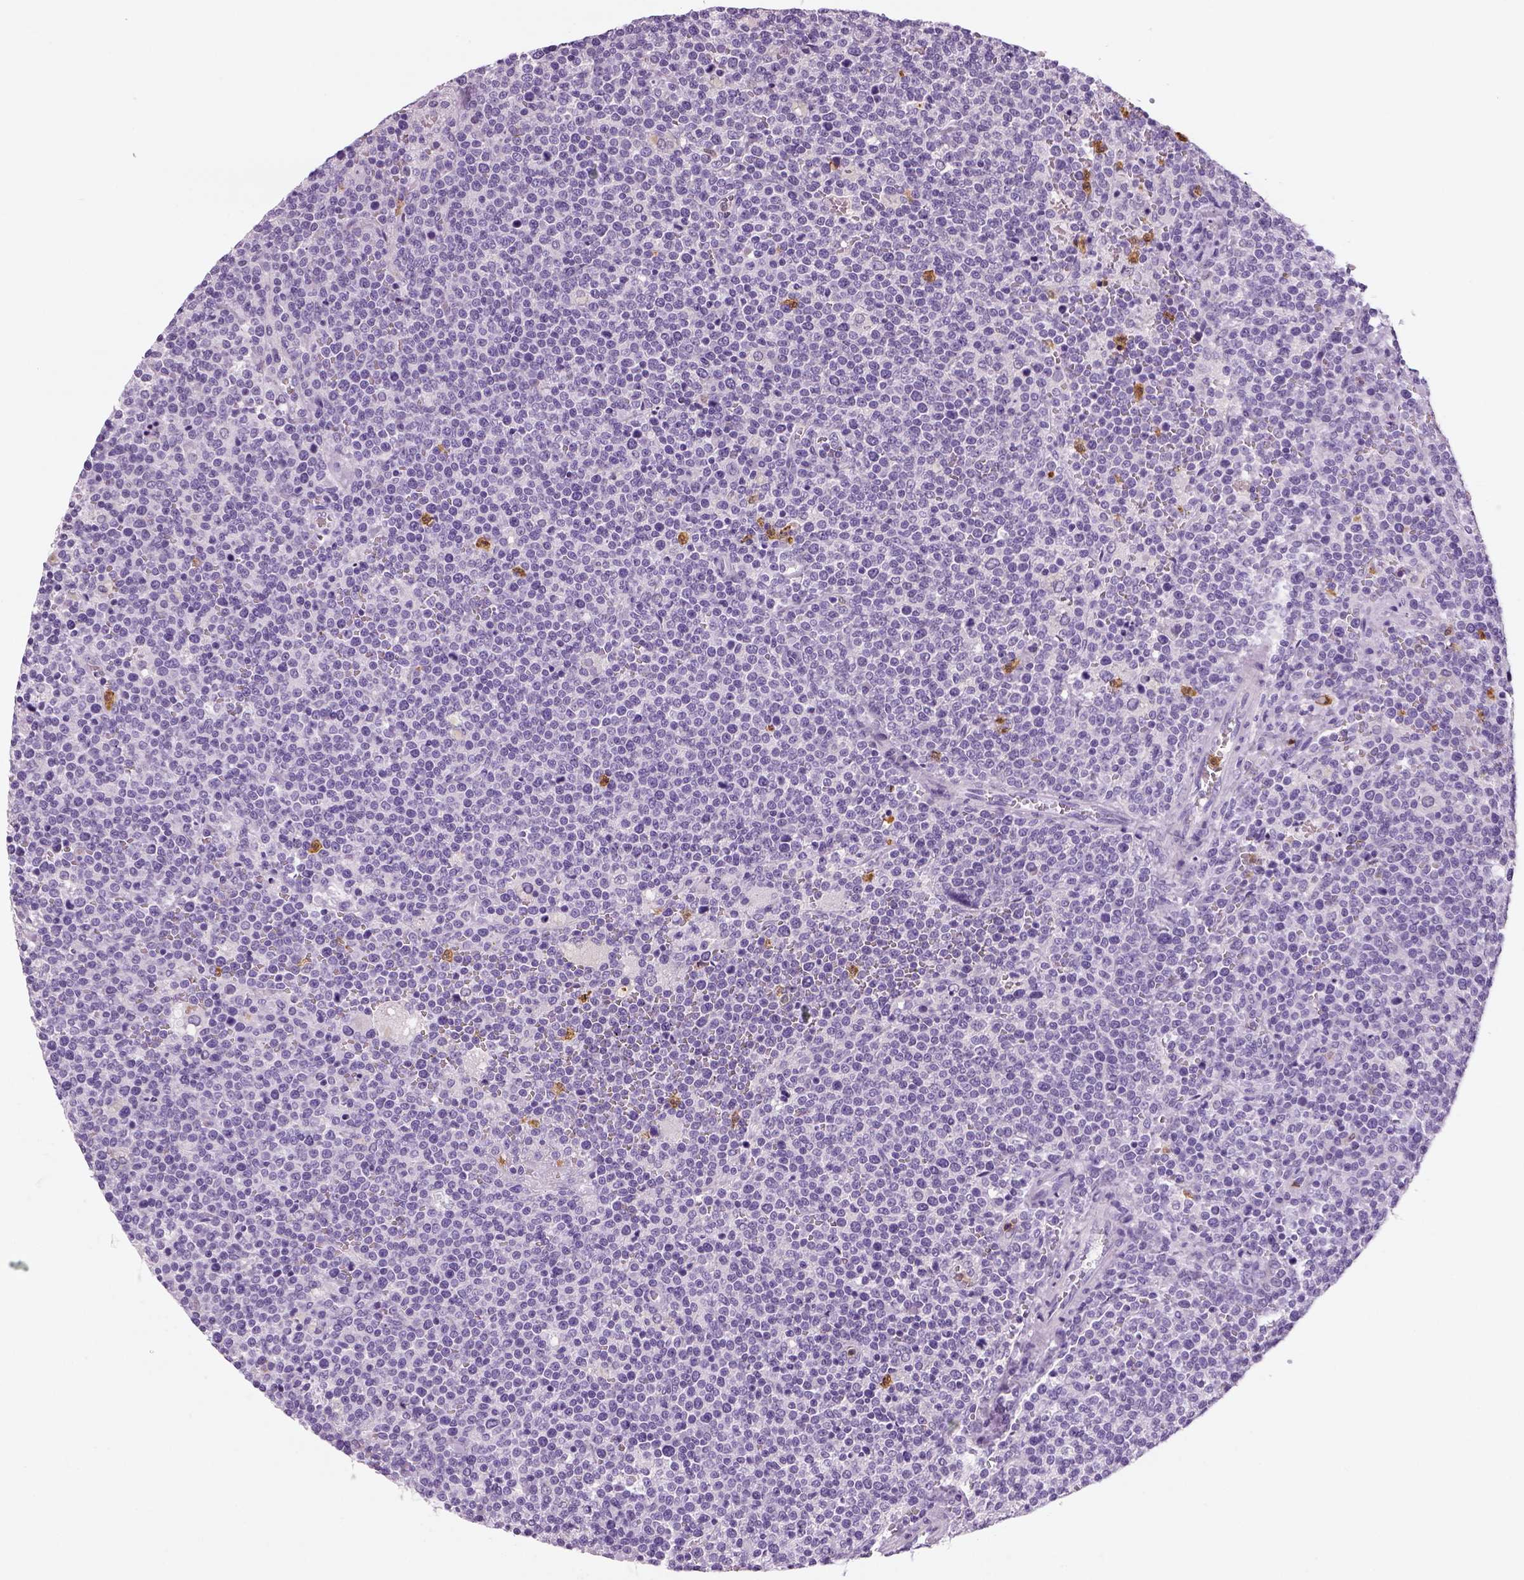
{"staining": {"intensity": "negative", "quantity": "none", "location": "none"}, "tissue": "lymphoma", "cell_type": "Tumor cells", "image_type": "cancer", "snomed": [{"axis": "morphology", "description": "Malignant lymphoma, non-Hodgkin's type, High grade"}, {"axis": "topography", "description": "Lymph node"}], "caption": "IHC histopathology image of human lymphoma stained for a protein (brown), which shows no positivity in tumor cells.", "gene": "NECAB2", "patient": {"sex": "male", "age": 61}}